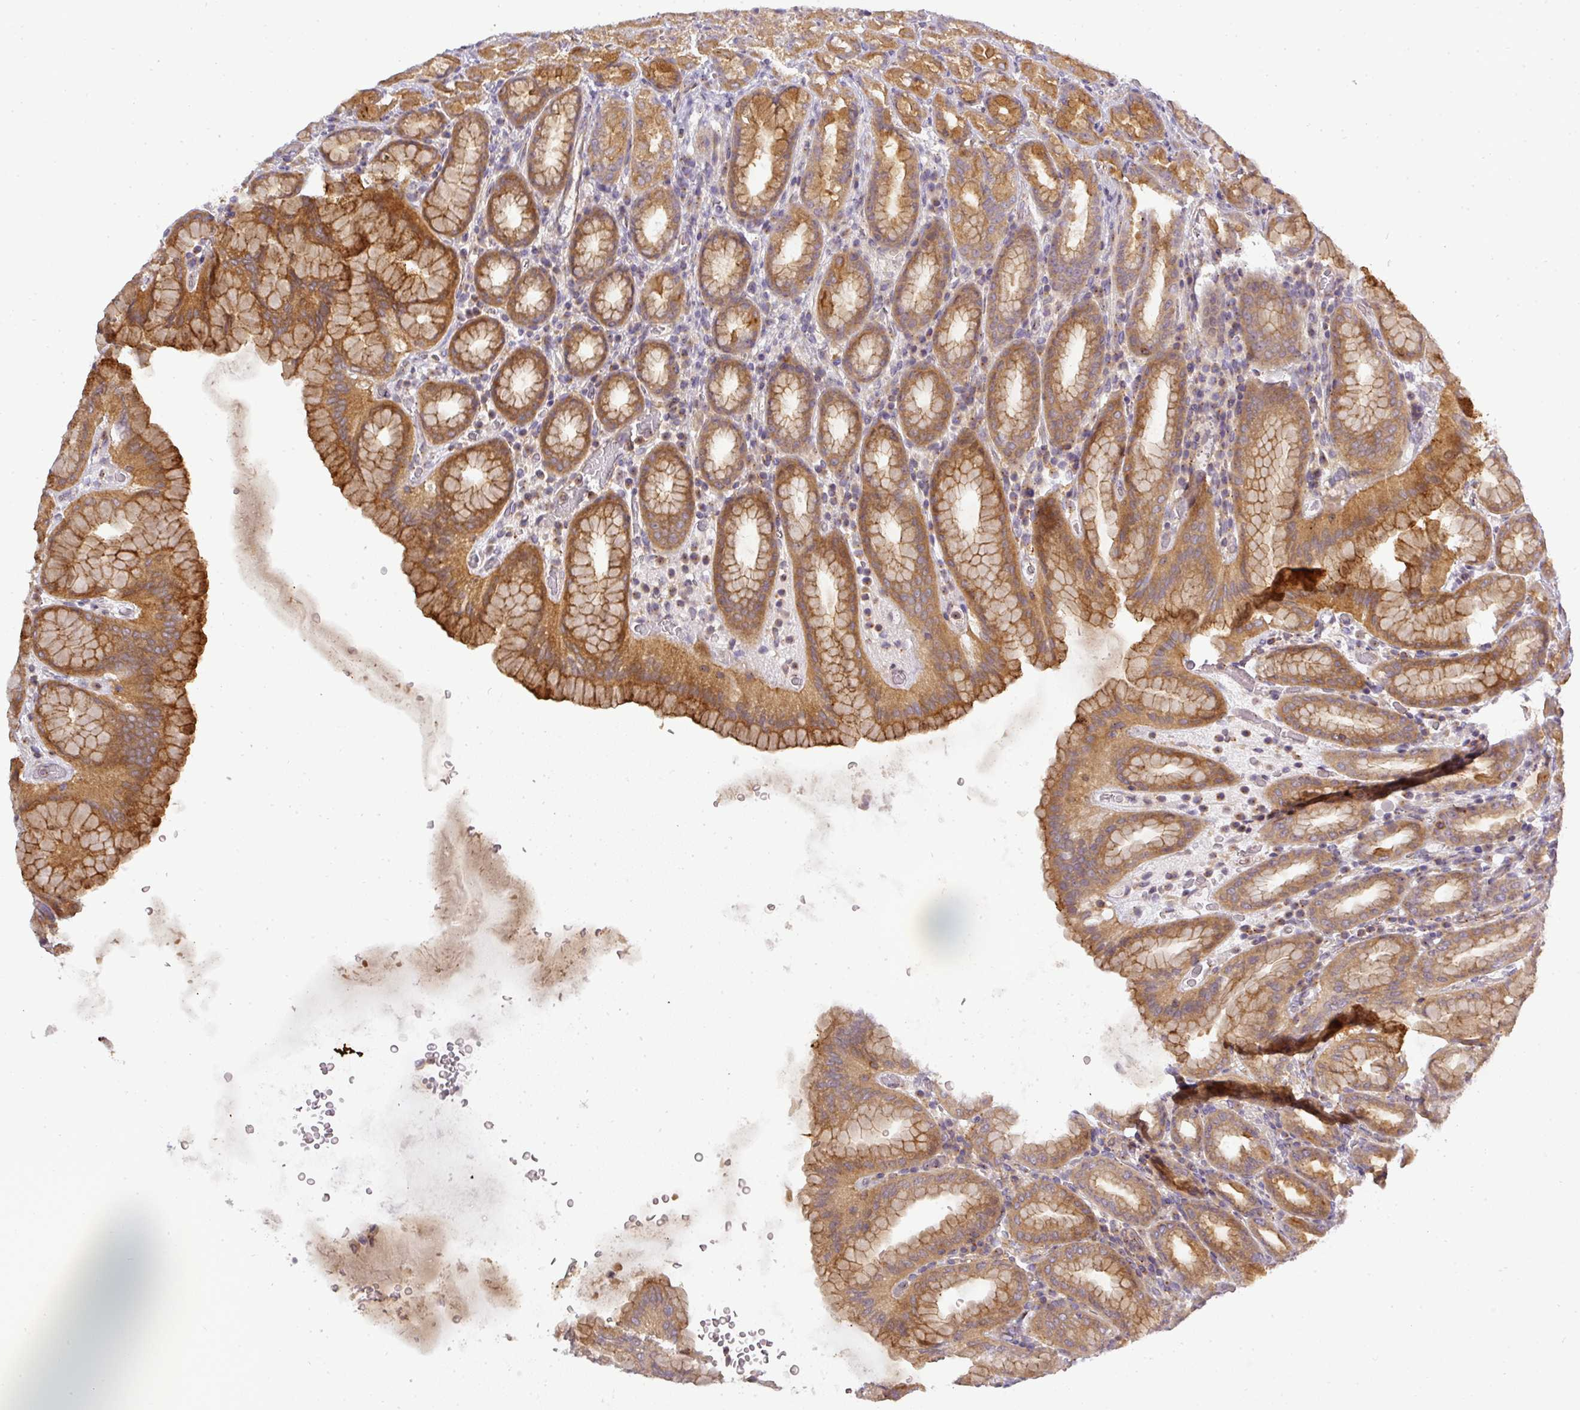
{"staining": {"intensity": "moderate", "quantity": "25%-75%", "location": "cytoplasmic/membranous"}, "tissue": "stomach", "cell_type": "Glandular cells", "image_type": "normal", "snomed": [{"axis": "morphology", "description": "Normal tissue, NOS"}, {"axis": "topography", "description": "Stomach, upper"}, {"axis": "topography", "description": "Stomach"}], "caption": "Immunohistochemical staining of benign human stomach shows 25%-75% levels of moderate cytoplasmic/membranous protein expression in approximately 25%-75% of glandular cells. (Stains: DAB in brown, nuclei in blue, Microscopy: brightfield microscopy at high magnification).", "gene": "NIN", "patient": {"sex": "male", "age": 68}}